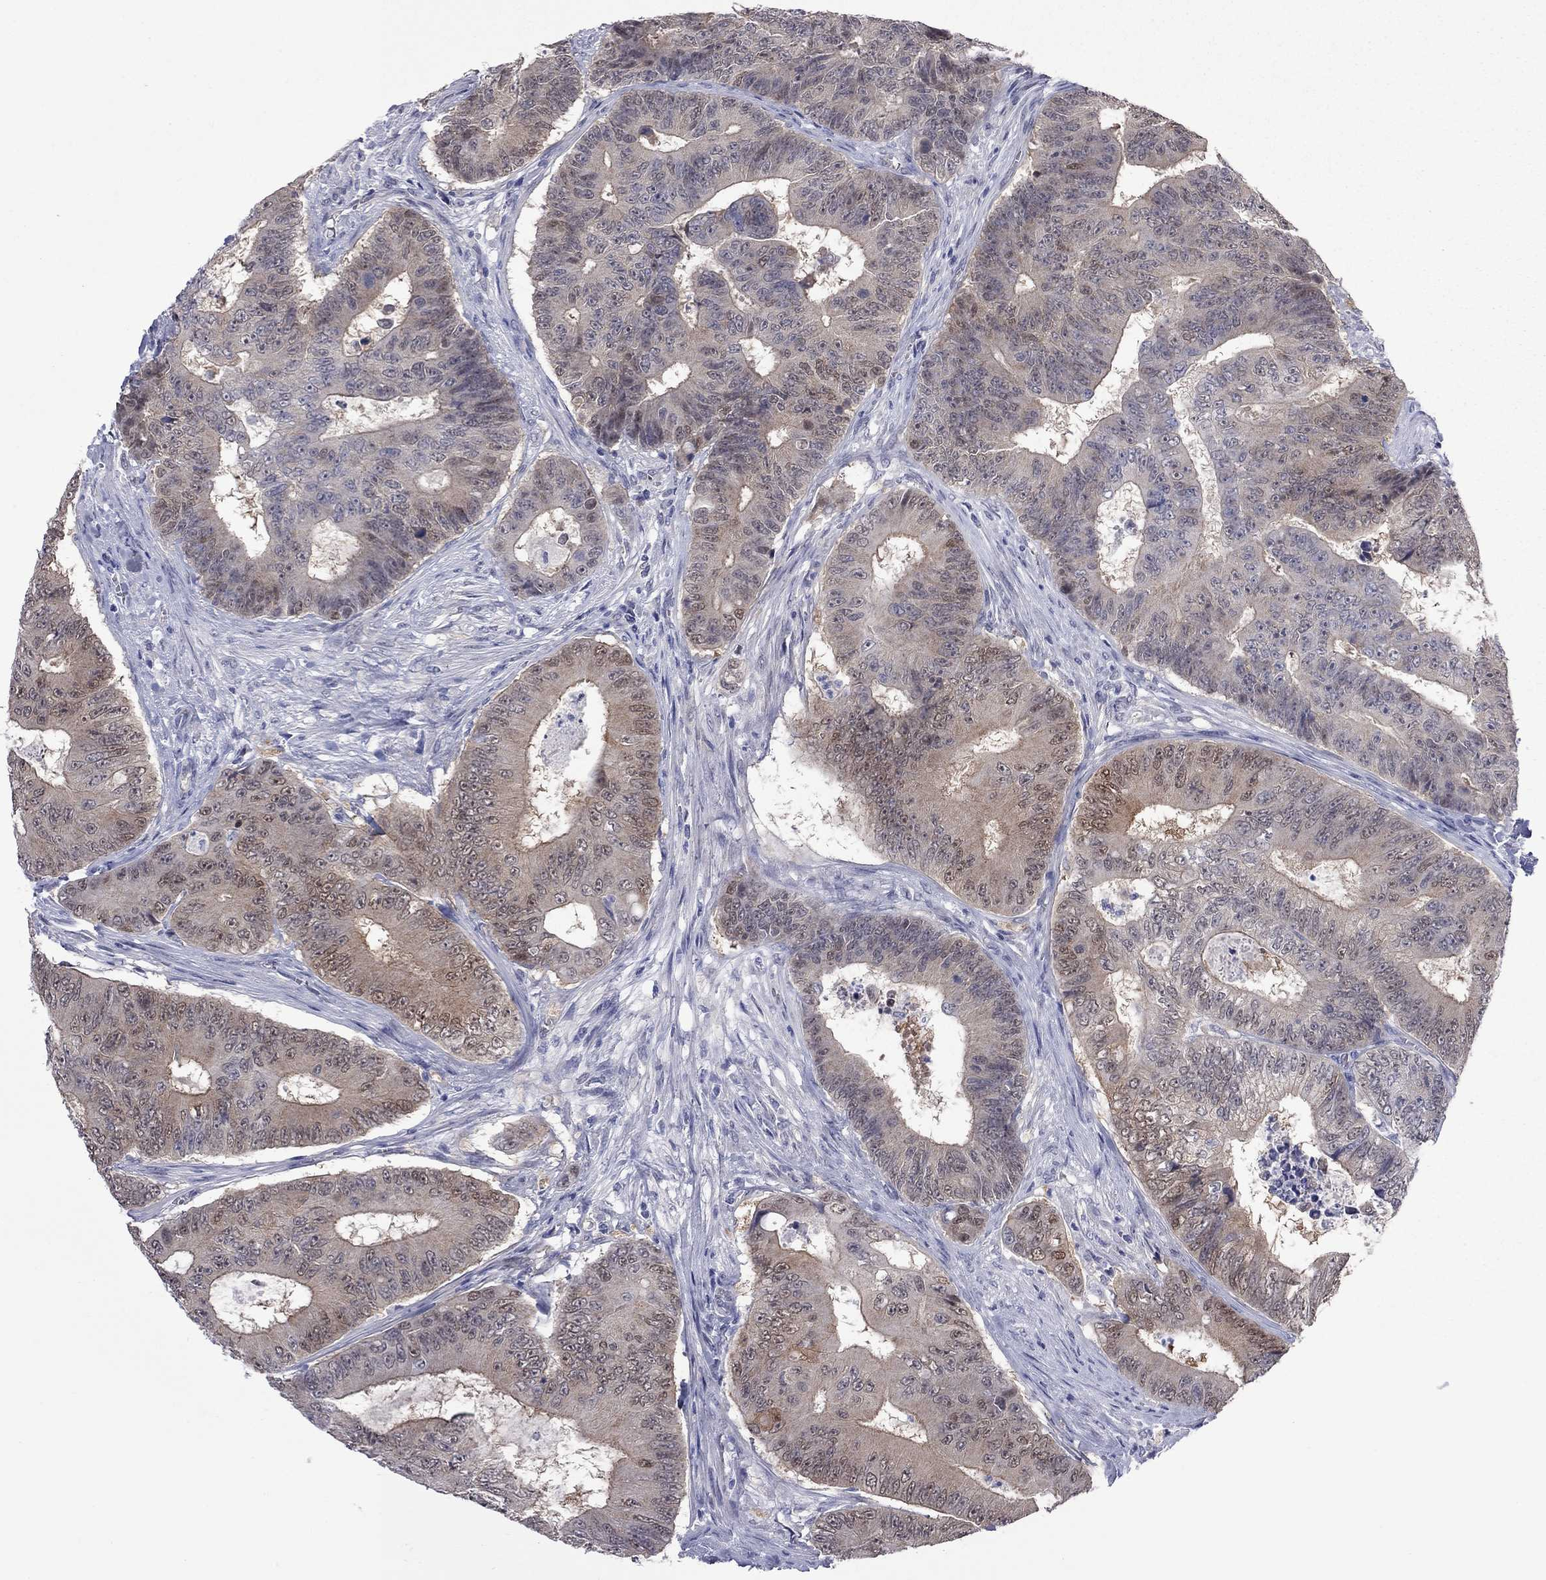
{"staining": {"intensity": "moderate", "quantity": "25%-75%", "location": "cytoplasmic/membranous"}, "tissue": "colorectal cancer", "cell_type": "Tumor cells", "image_type": "cancer", "snomed": [{"axis": "morphology", "description": "Adenocarcinoma, NOS"}, {"axis": "topography", "description": "Colon"}], "caption": "Protein staining displays moderate cytoplasmic/membranous positivity in approximately 25%-75% of tumor cells in colorectal cancer. (DAB = brown stain, brightfield microscopy at high magnification).", "gene": "CTNNBIP1", "patient": {"sex": "female", "age": 48}}